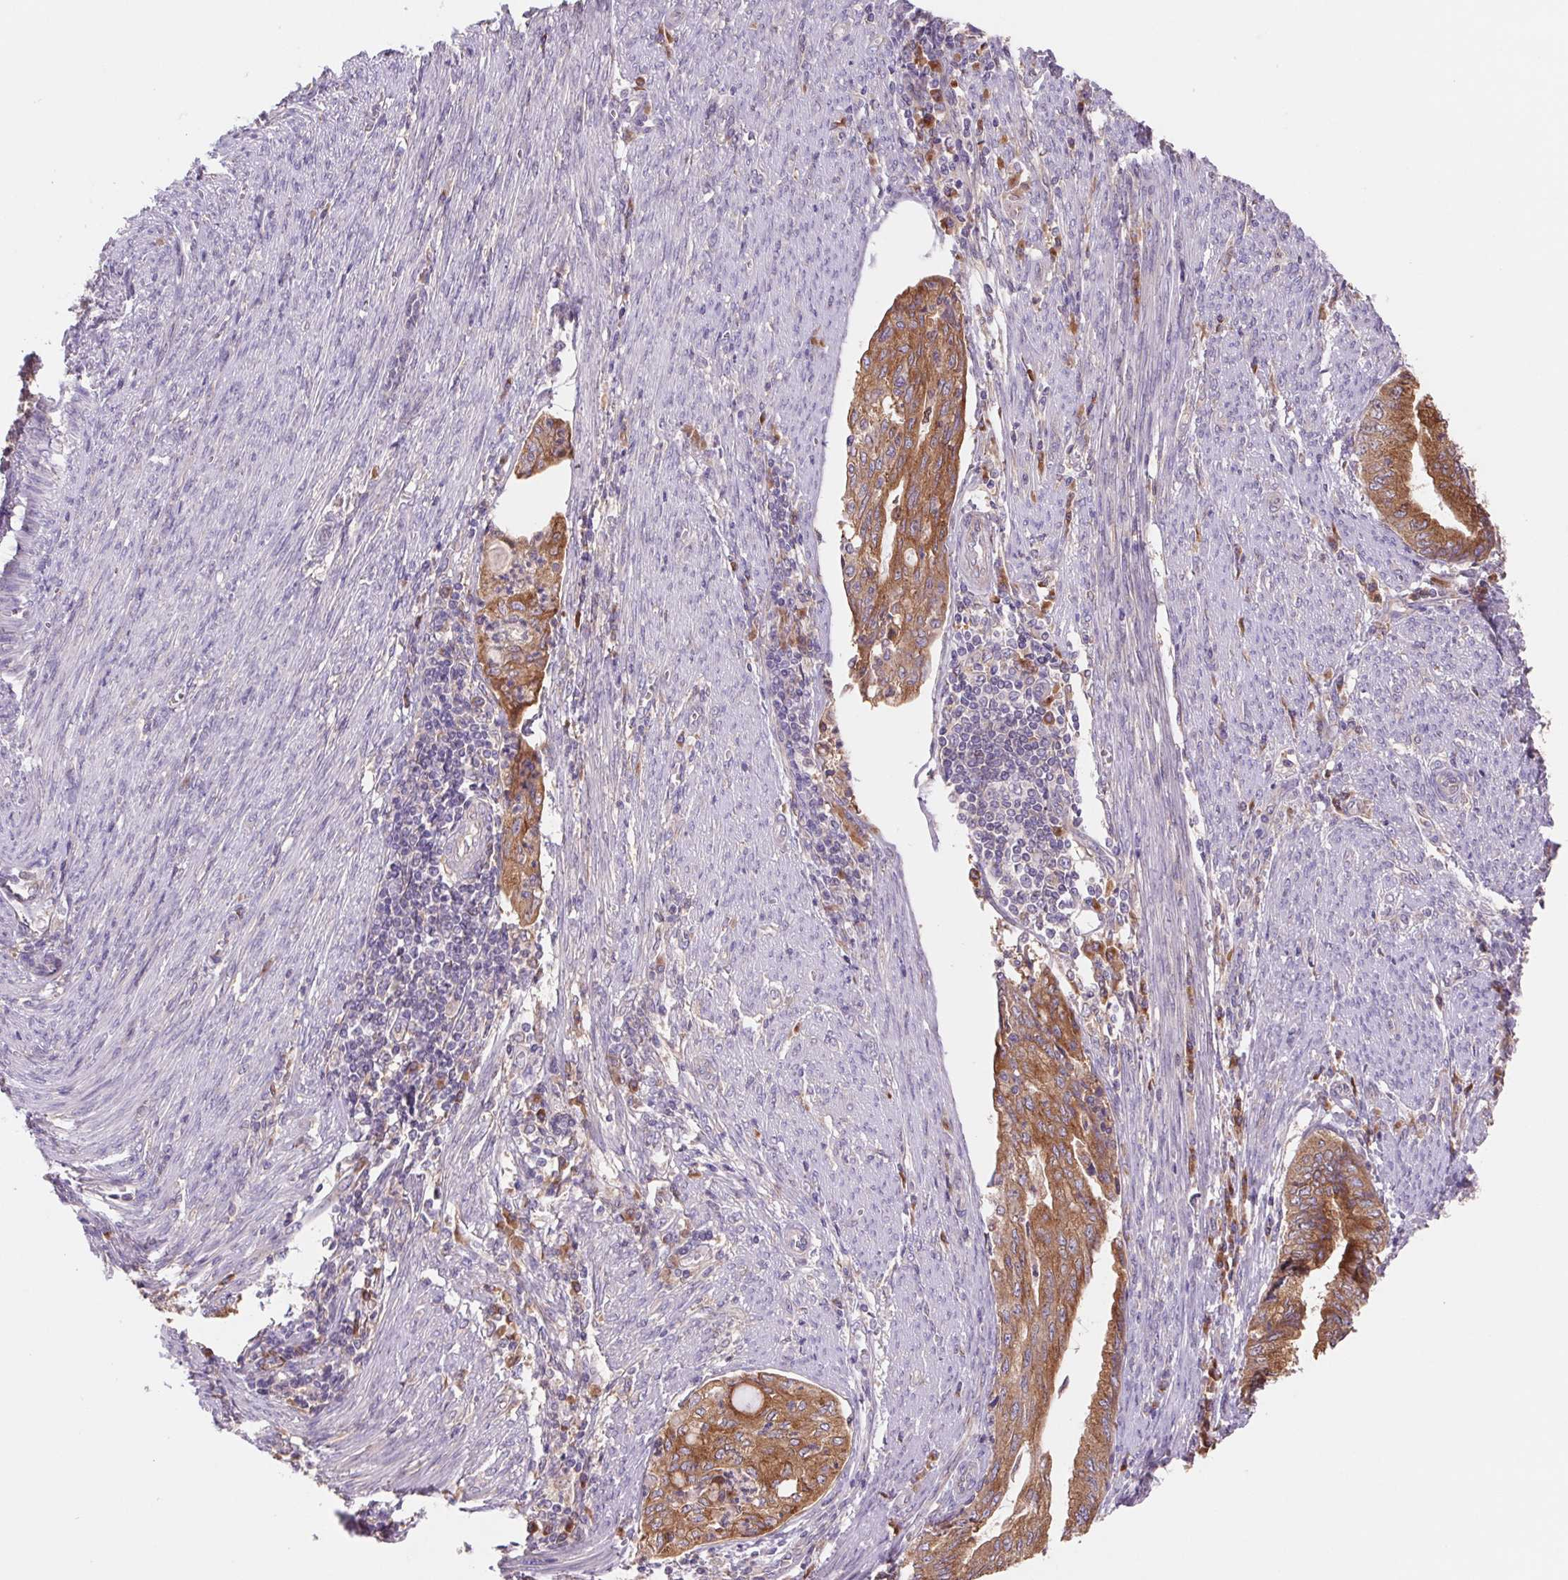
{"staining": {"intensity": "moderate", "quantity": ">75%", "location": "cytoplasmic/membranous"}, "tissue": "endometrial cancer", "cell_type": "Tumor cells", "image_type": "cancer", "snomed": [{"axis": "morphology", "description": "Adenocarcinoma, NOS"}, {"axis": "topography", "description": "Endometrium"}], "caption": "This micrograph shows IHC staining of human endometrial adenocarcinoma, with medium moderate cytoplasmic/membranous expression in approximately >75% of tumor cells.", "gene": "RAB1A", "patient": {"sex": "female", "age": 79}}